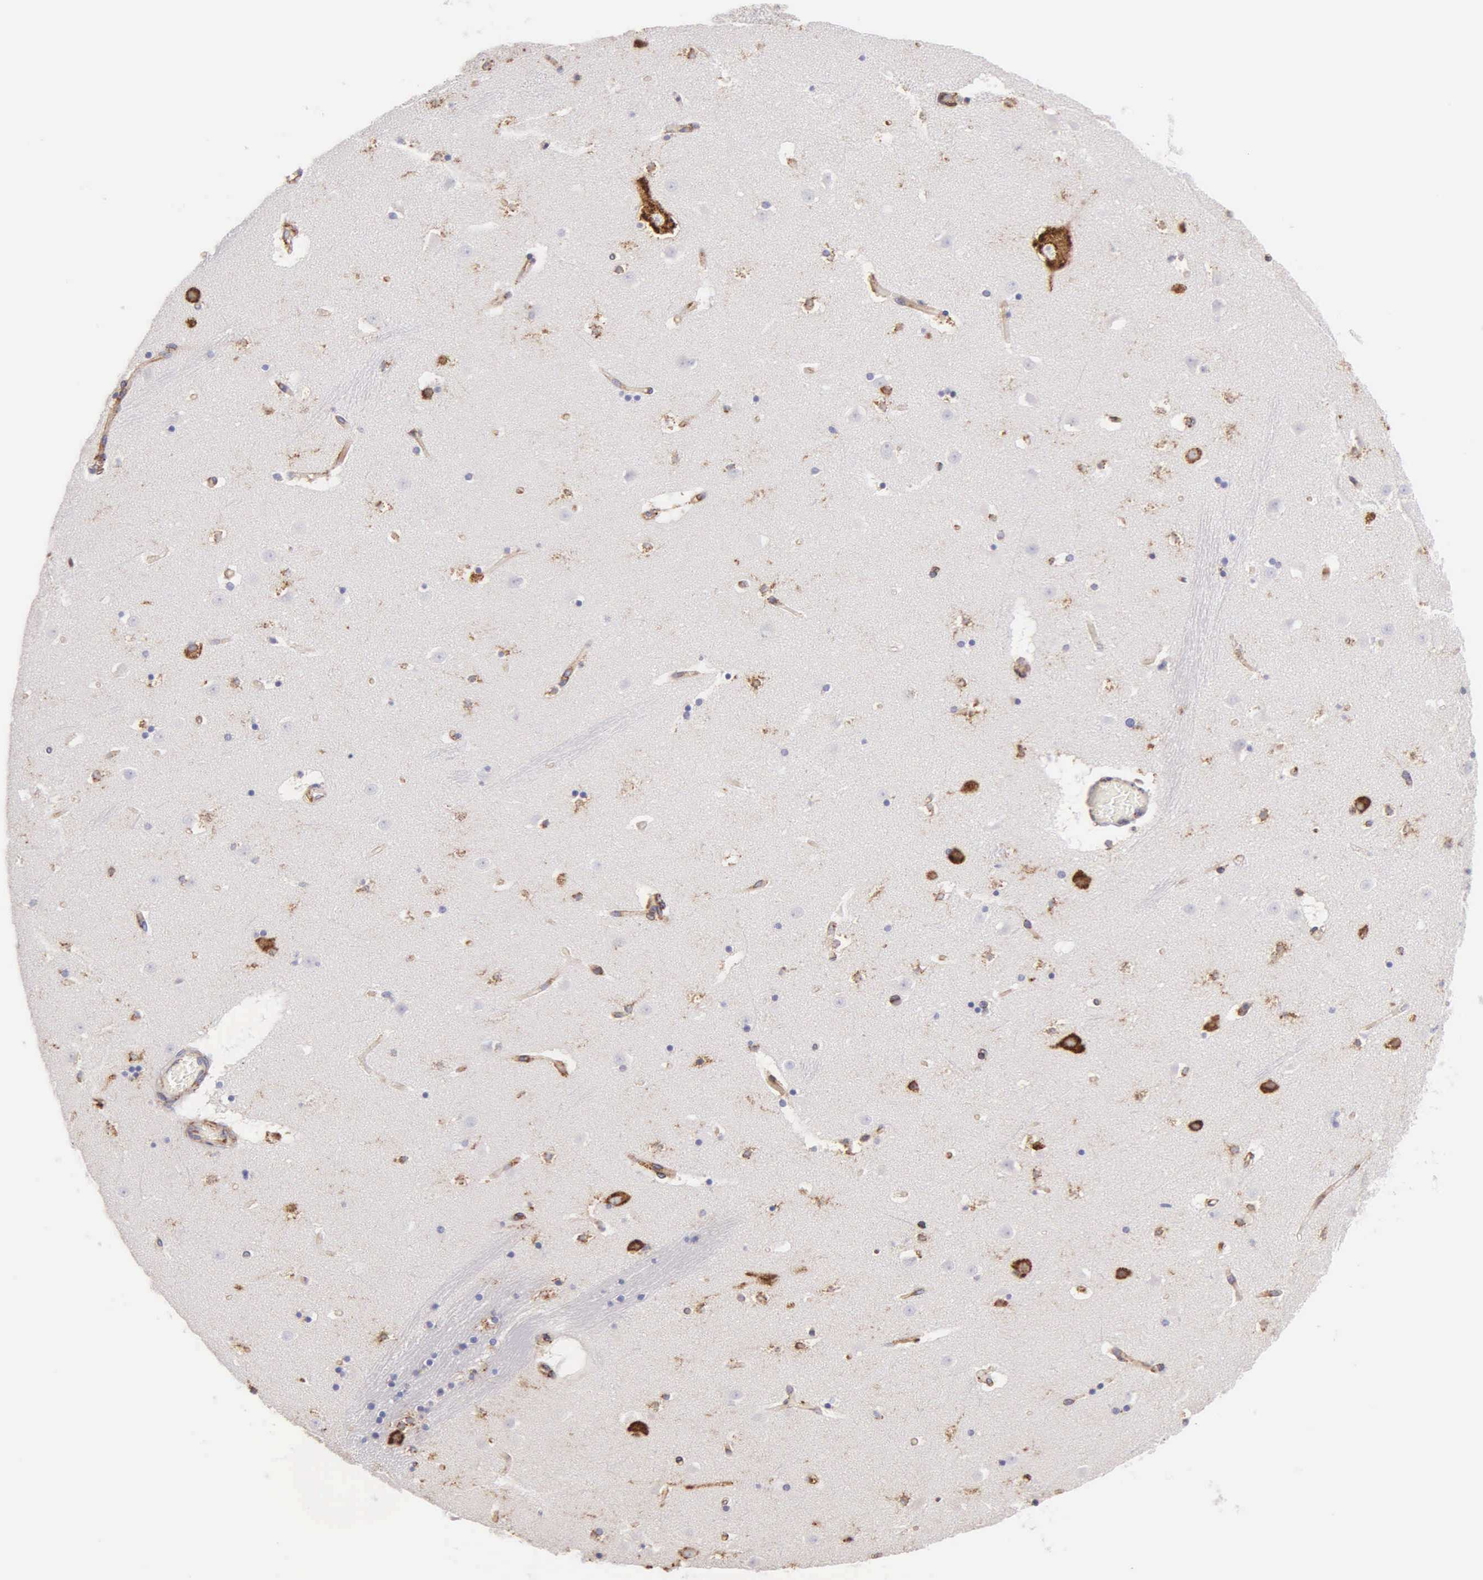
{"staining": {"intensity": "weak", "quantity": "<25%", "location": "cytoplasmic/membranous"}, "tissue": "caudate", "cell_type": "Glial cells", "image_type": "normal", "snomed": [{"axis": "morphology", "description": "Normal tissue, NOS"}, {"axis": "topography", "description": "Lateral ventricle wall"}], "caption": "DAB immunohistochemical staining of normal caudate demonstrates no significant staining in glial cells.", "gene": "CKAP4", "patient": {"sex": "male", "age": 45}}